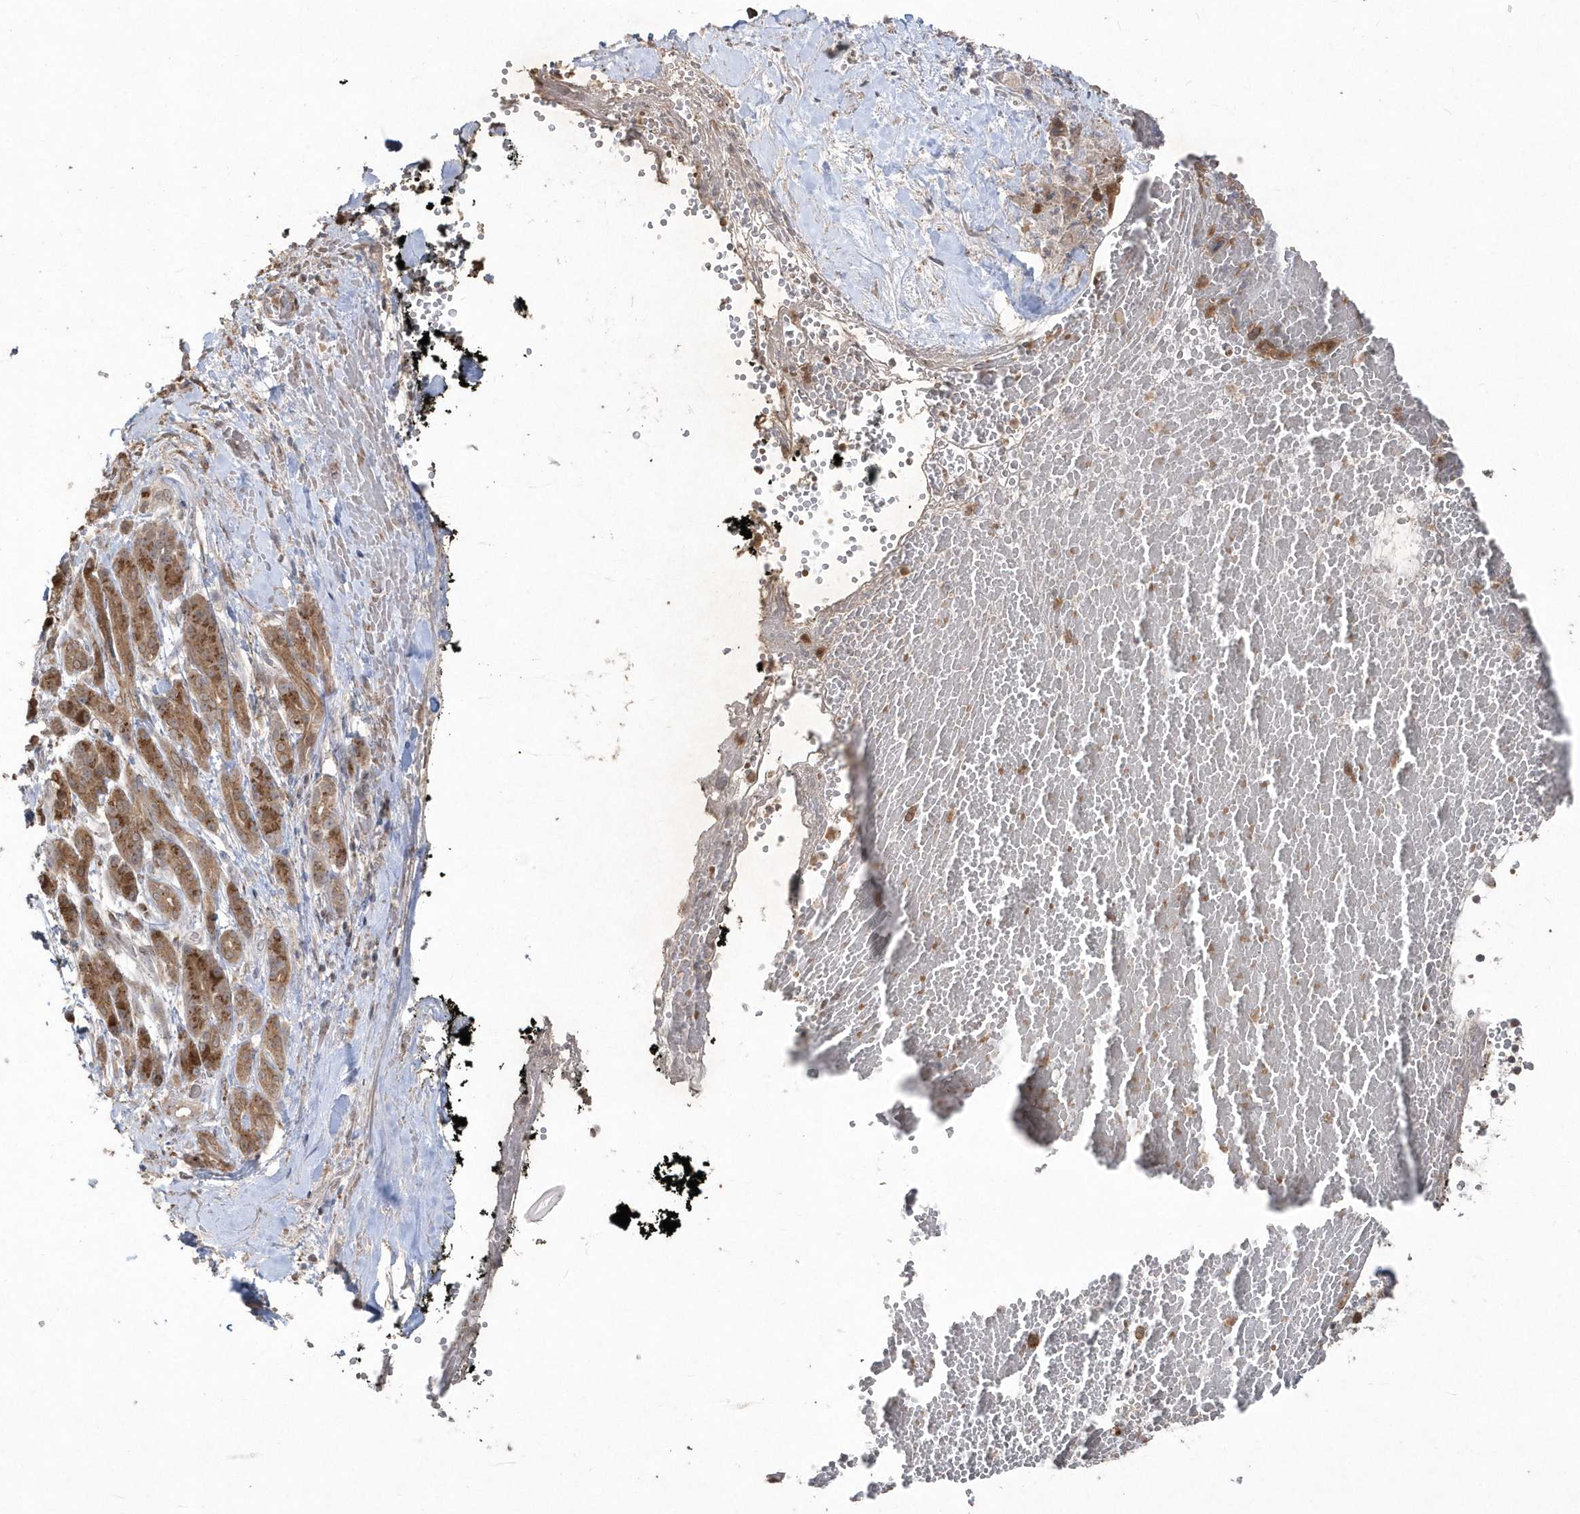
{"staining": {"intensity": "moderate", "quantity": ">75%", "location": "cytoplasmic/membranous"}, "tissue": "pancreatic cancer", "cell_type": "Tumor cells", "image_type": "cancer", "snomed": [{"axis": "morphology", "description": "Inflammation, NOS"}, {"axis": "morphology", "description": "Adenocarcinoma, NOS"}, {"axis": "topography", "description": "Pancreas"}], "caption": "IHC (DAB) staining of human adenocarcinoma (pancreatic) reveals moderate cytoplasmic/membranous protein positivity in about >75% of tumor cells.", "gene": "GEMIN6", "patient": {"sex": "female", "age": 56}}